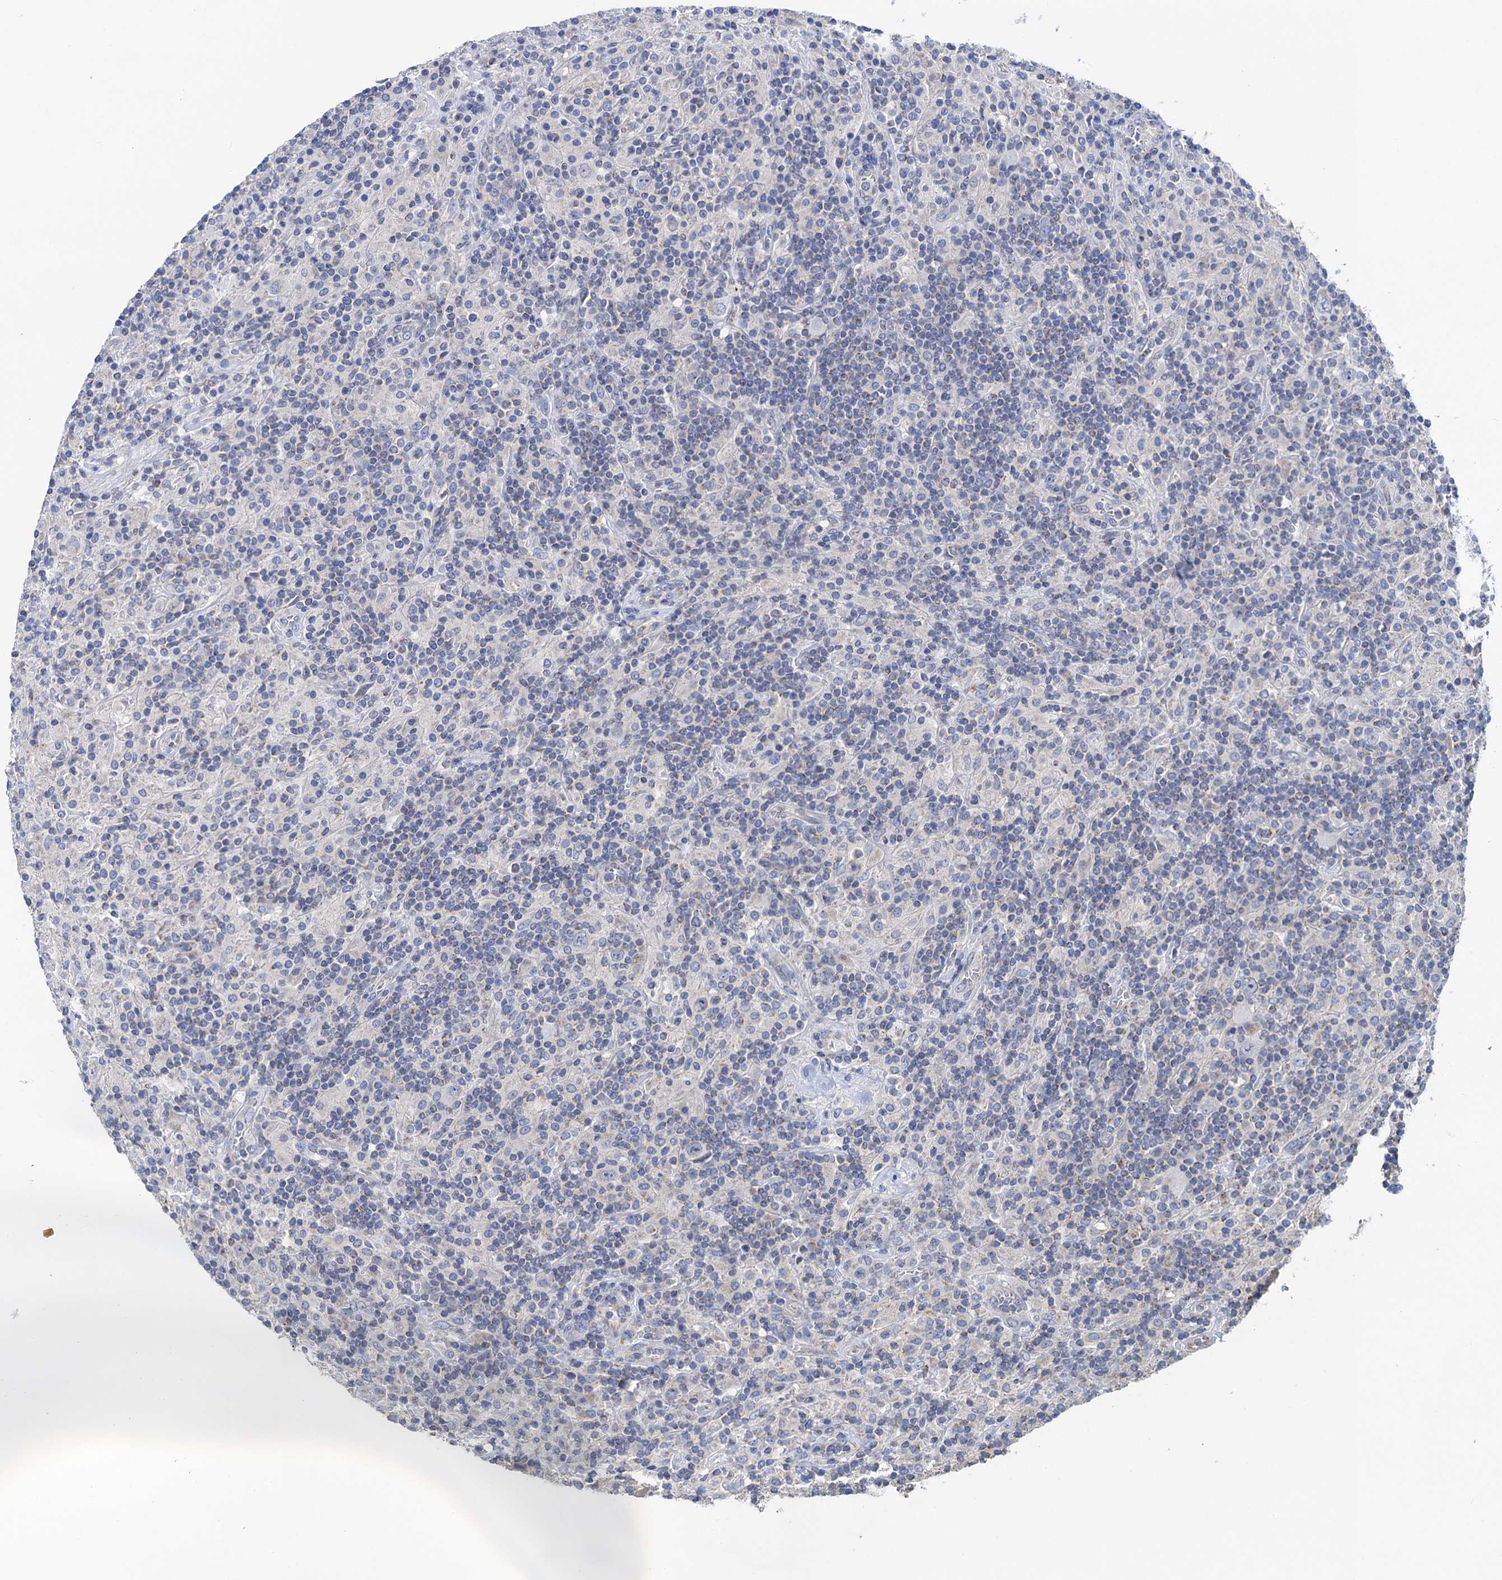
{"staining": {"intensity": "negative", "quantity": "none", "location": "none"}, "tissue": "lymphoma", "cell_type": "Tumor cells", "image_type": "cancer", "snomed": [{"axis": "morphology", "description": "Hodgkin's disease, NOS"}, {"axis": "topography", "description": "Lymph node"}], "caption": "This is an immunohistochemistry image of human Hodgkin's disease. There is no expression in tumor cells.", "gene": "MRPL48", "patient": {"sex": "male", "age": 70}}